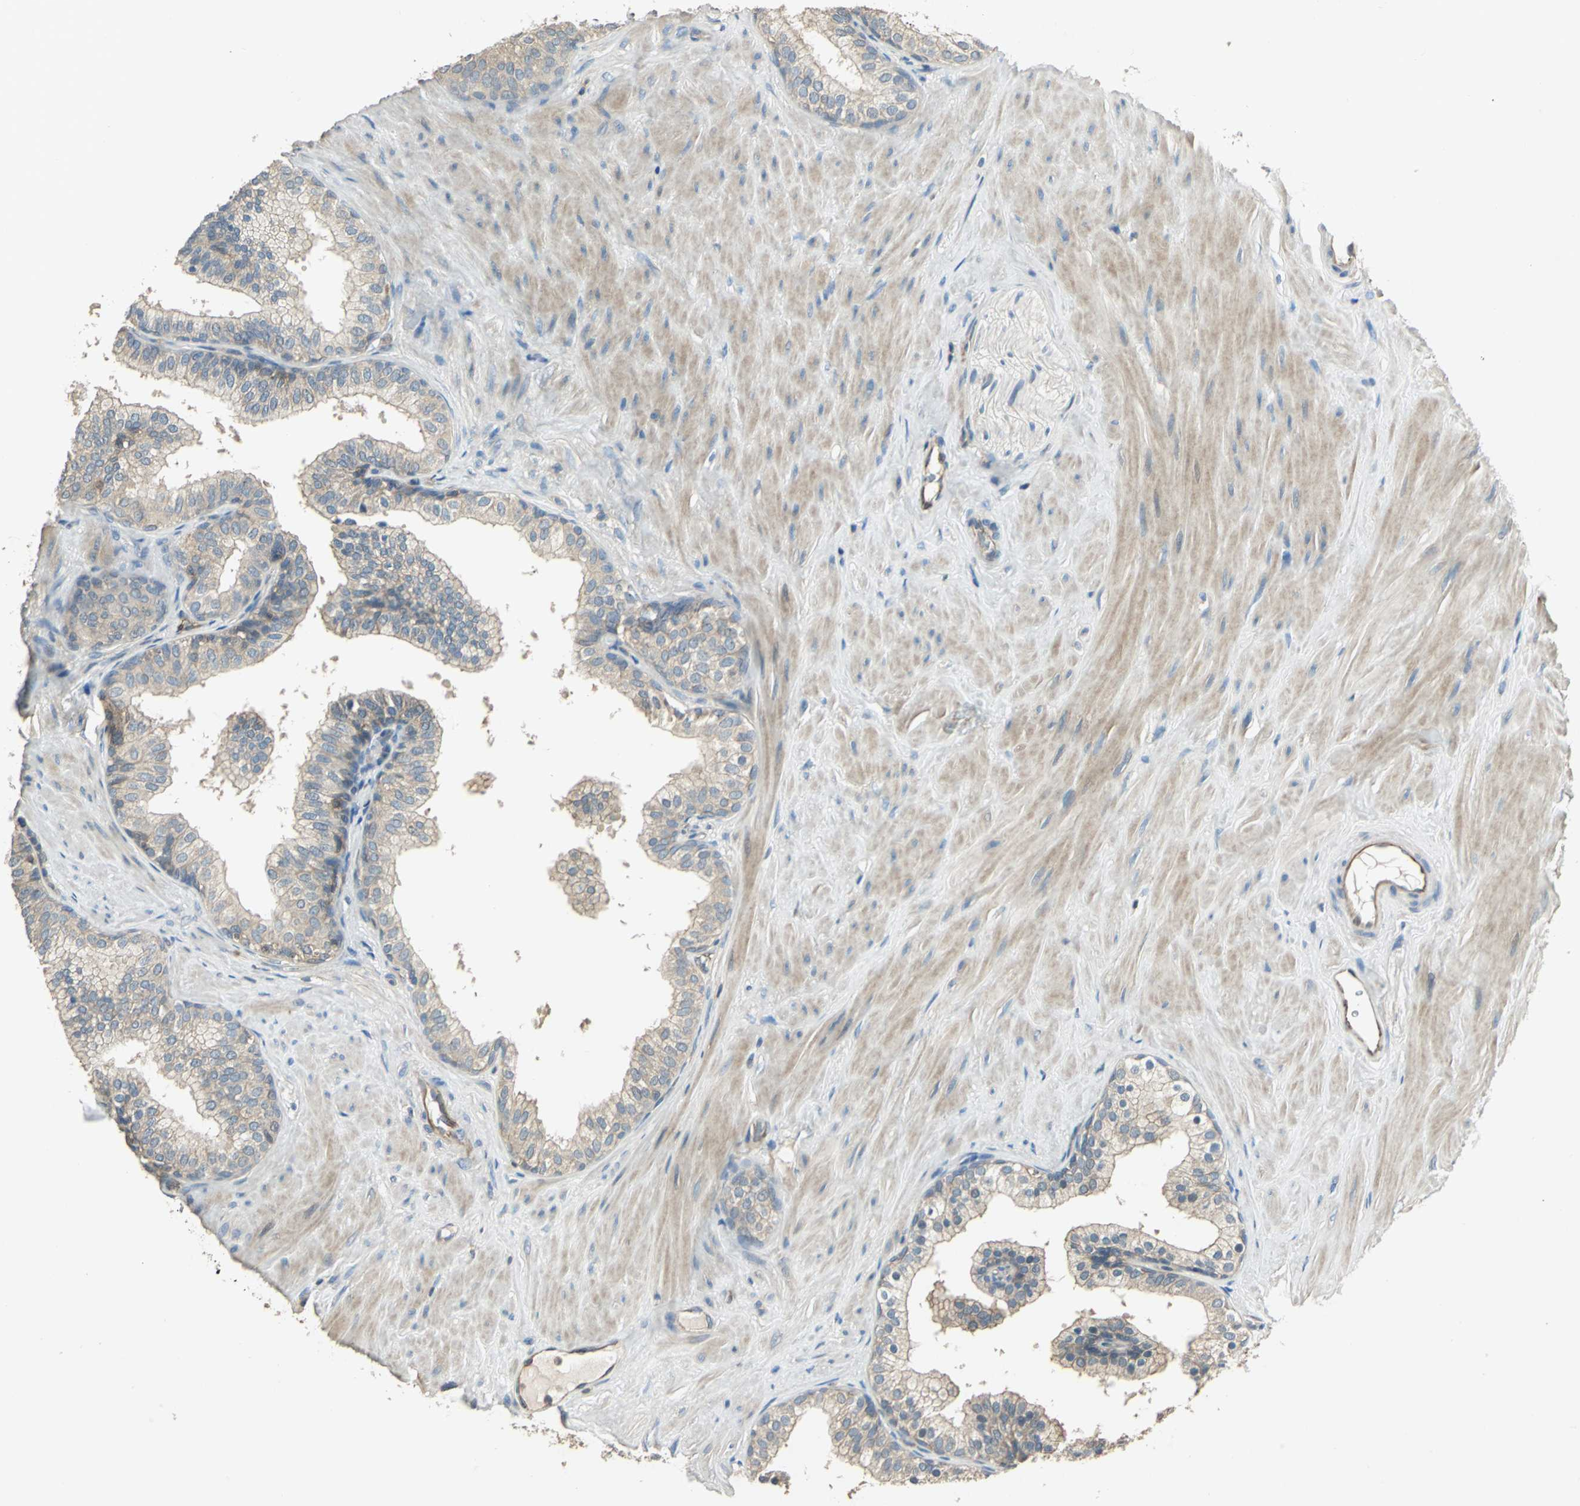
{"staining": {"intensity": "weak", "quantity": "25%-75%", "location": "cytoplasmic/membranous"}, "tissue": "prostate", "cell_type": "Glandular cells", "image_type": "normal", "snomed": [{"axis": "morphology", "description": "Normal tissue, NOS"}, {"axis": "topography", "description": "Prostate"}], "caption": "IHC of benign human prostate displays low levels of weak cytoplasmic/membranous expression in about 25%-75% of glandular cells.", "gene": "RAPGEF1", "patient": {"sex": "male", "age": 60}}